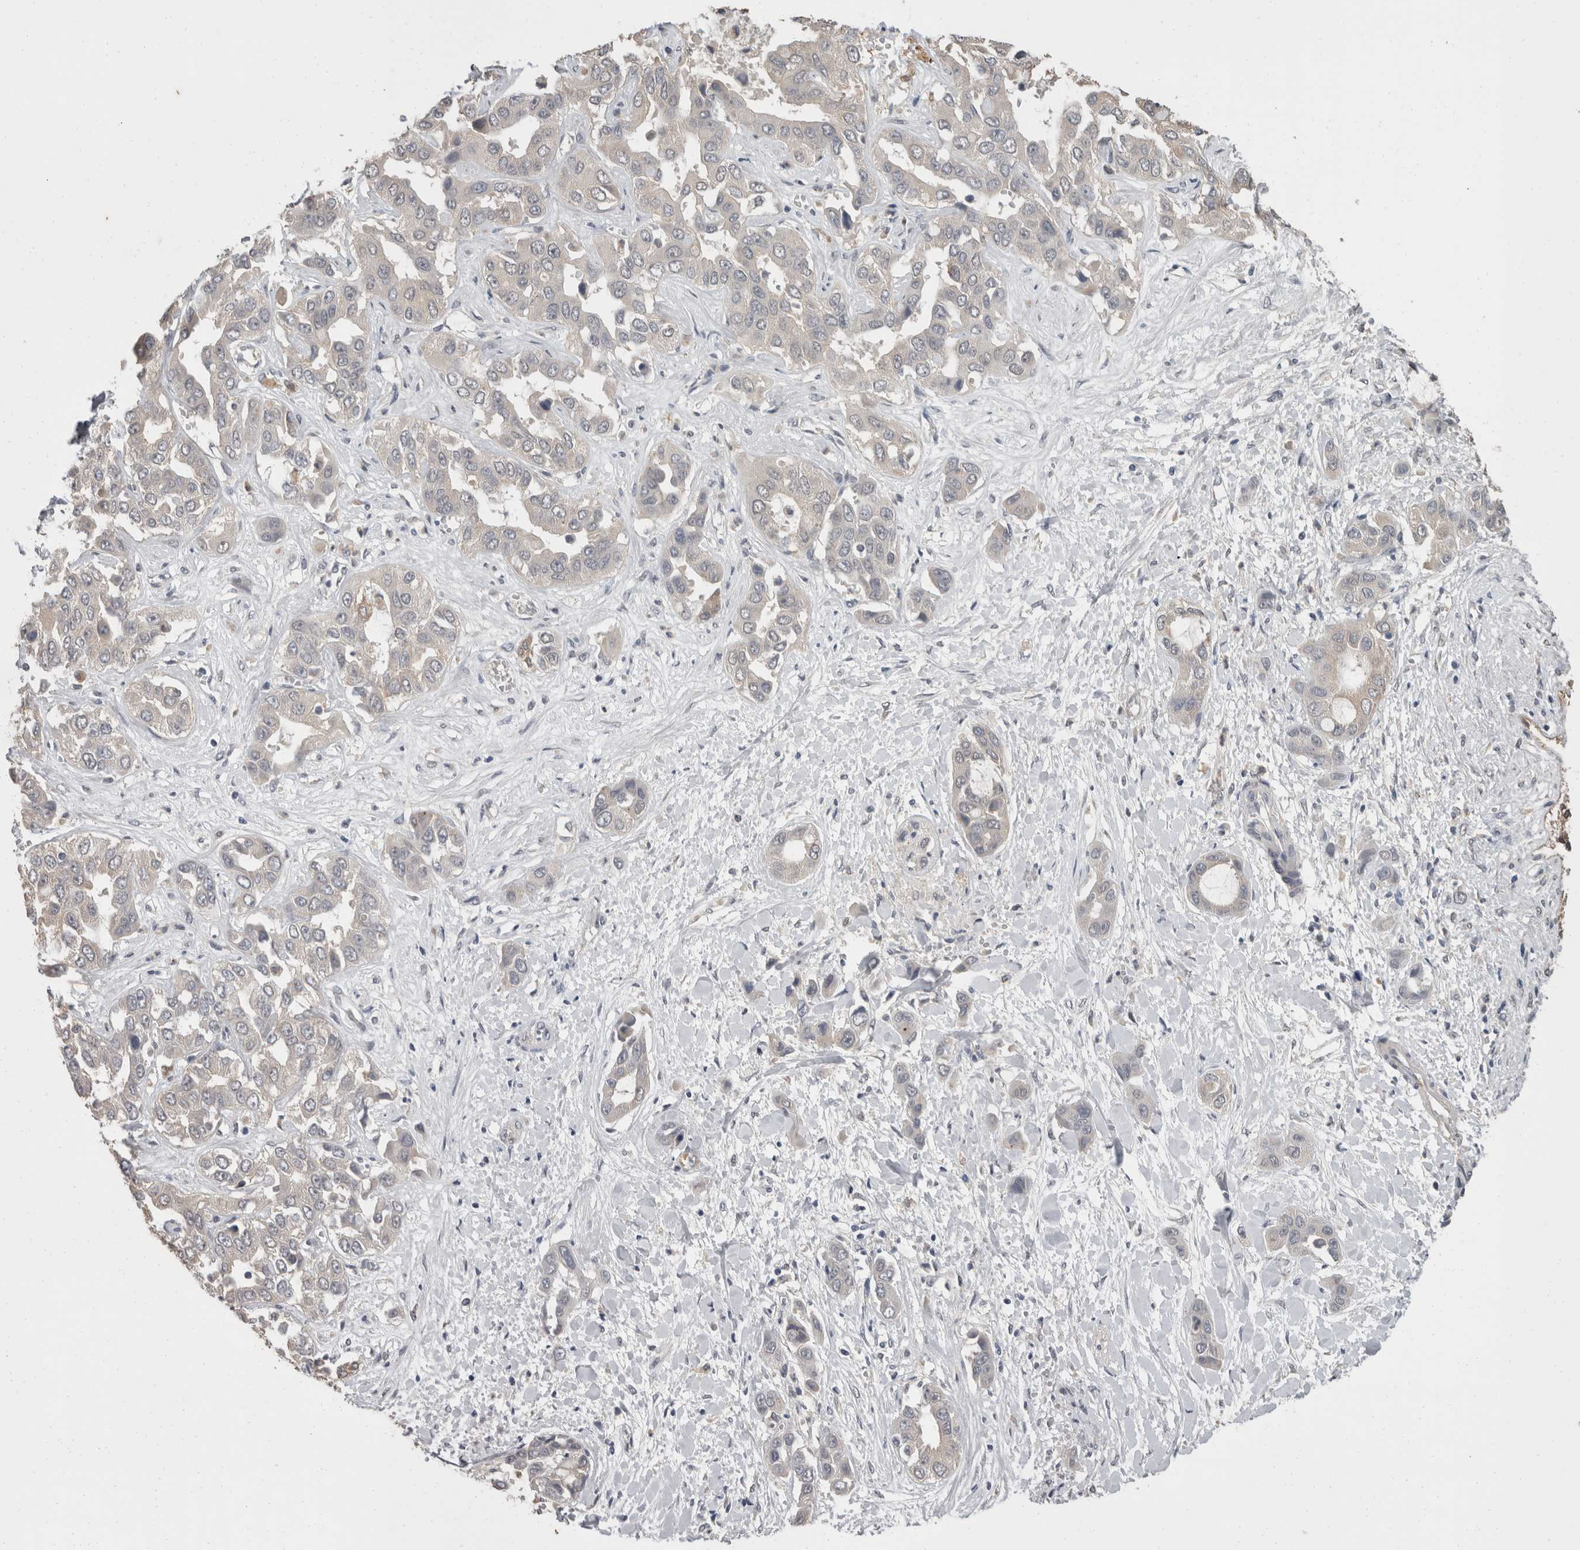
{"staining": {"intensity": "negative", "quantity": "none", "location": "none"}, "tissue": "liver cancer", "cell_type": "Tumor cells", "image_type": "cancer", "snomed": [{"axis": "morphology", "description": "Cholangiocarcinoma"}, {"axis": "topography", "description": "Liver"}], "caption": "IHC photomicrograph of neoplastic tissue: liver cancer (cholangiocarcinoma) stained with DAB exhibits no significant protein positivity in tumor cells. (Stains: DAB (3,3'-diaminobenzidine) immunohistochemistry with hematoxylin counter stain, Microscopy: brightfield microscopy at high magnification).", "gene": "FHOD3", "patient": {"sex": "female", "age": 52}}